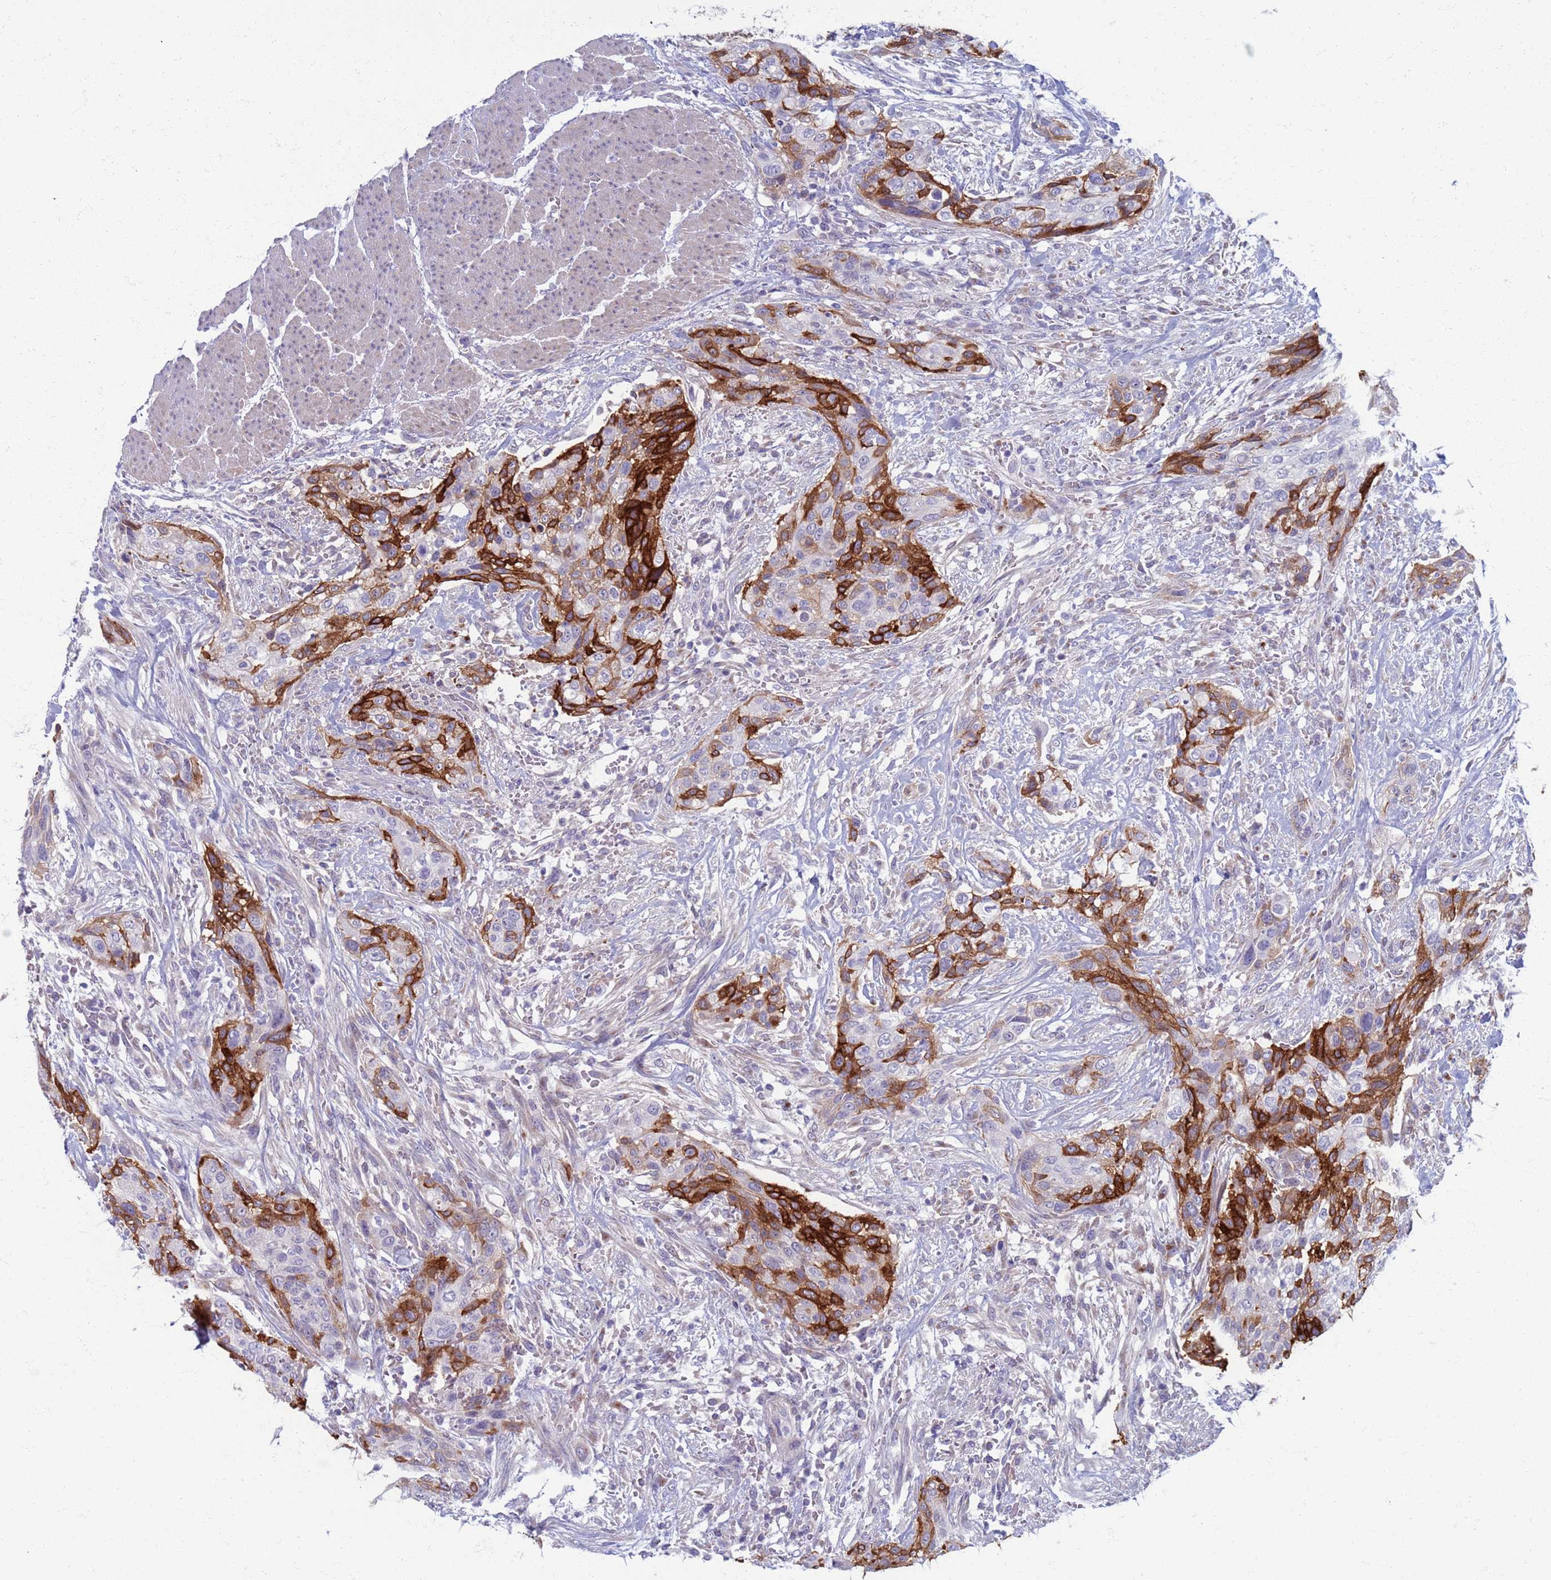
{"staining": {"intensity": "strong", "quantity": ">75%", "location": "cytoplasmic/membranous"}, "tissue": "urothelial cancer", "cell_type": "Tumor cells", "image_type": "cancer", "snomed": [{"axis": "morphology", "description": "Urothelial carcinoma, High grade"}, {"axis": "topography", "description": "Urinary bladder"}], "caption": "Urothelial cancer was stained to show a protein in brown. There is high levels of strong cytoplasmic/membranous positivity in approximately >75% of tumor cells. The protein is shown in brown color, while the nuclei are stained blue.", "gene": "CLCA2", "patient": {"sex": "male", "age": 35}}